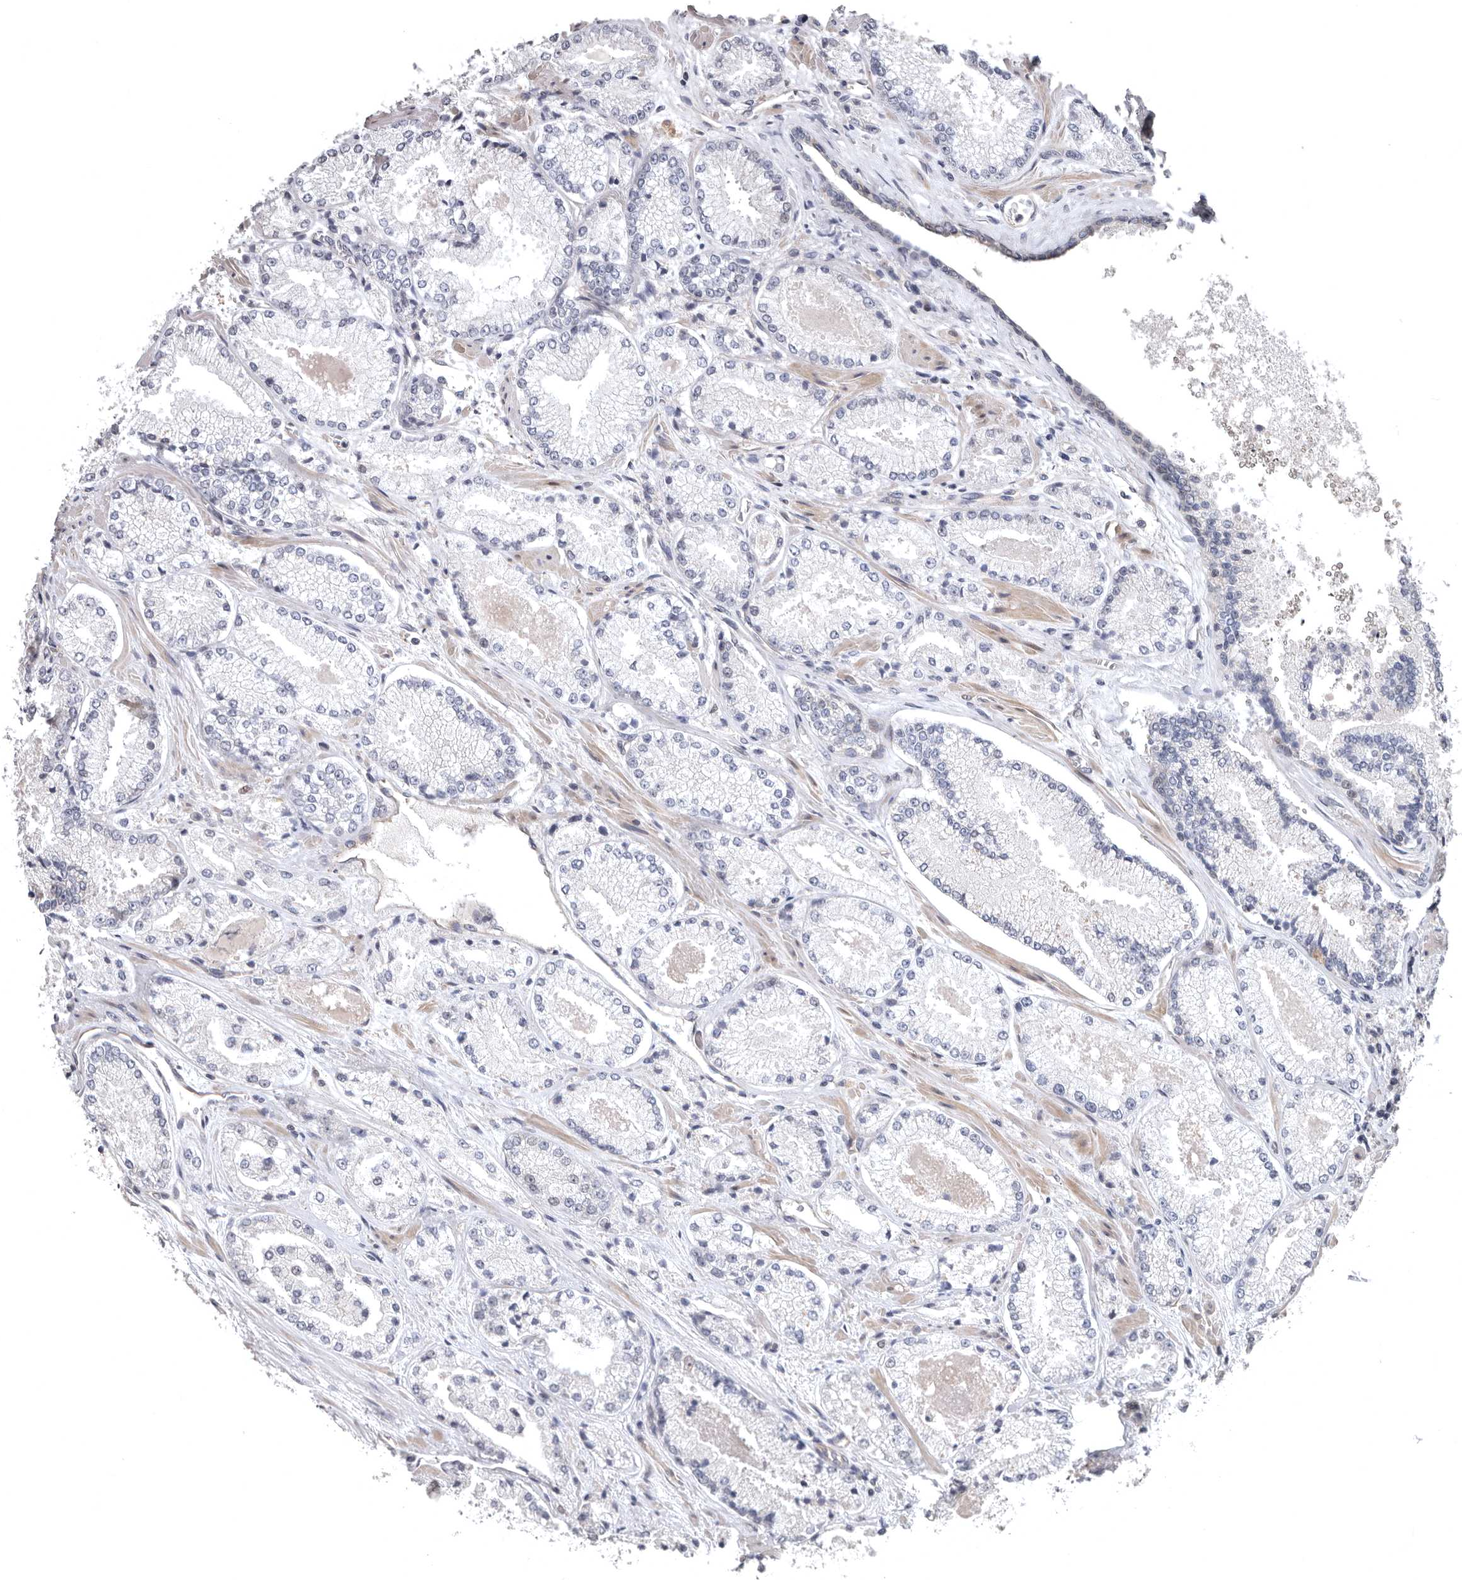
{"staining": {"intensity": "negative", "quantity": "none", "location": "none"}, "tissue": "prostate cancer", "cell_type": "Tumor cells", "image_type": "cancer", "snomed": [{"axis": "morphology", "description": "Adenocarcinoma, High grade"}, {"axis": "topography", "description": "Prostate"}], "caption": "DAB (3,3'-diaminobenzidine) immunohistochemical staining of human high-grade adenocarcinoma (prostate) shows no significant positivity in tumor cells.", "gene": "RNF217", "patient": {"sex": "male", "age": 73}}